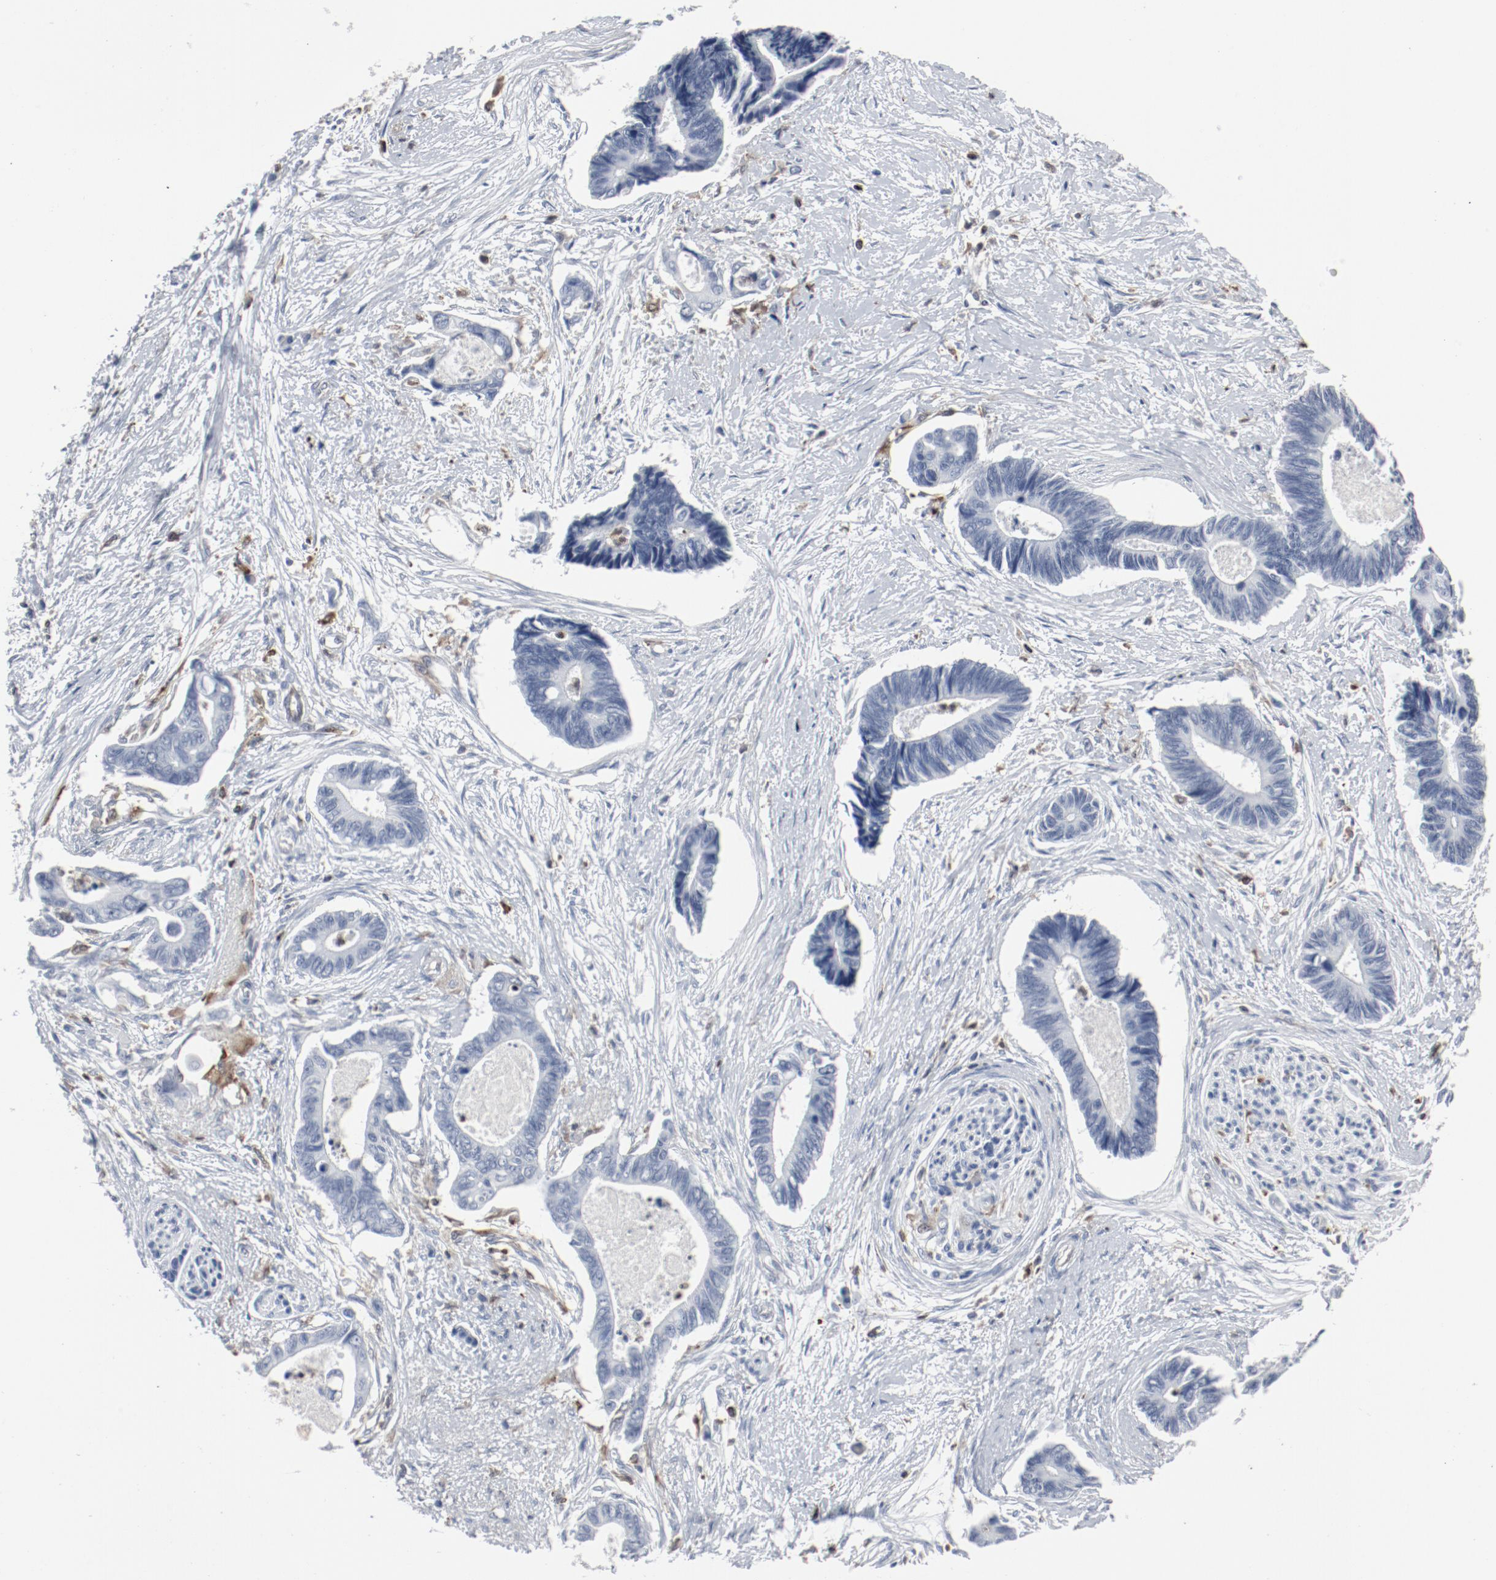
{"staining": {"intensity": "negative", "quantity": "none", "location": "none"}, "tissue": "pancreatic cancer", "cell_type": "Tumor cells", "image_type": "cancer", "snomed": [{"axis": "morphology", "description": "Adenocarcinoma, NOS"}, {"axis": "topography", "description": "Pancreas"}], "caption": "A micrograph of pancreatic cancer stained for a protein exhibits no brown staining in tumor cells. The staining is performed using DAB brown chromogen with nuclei counter-stained in using hematoxylin.", "gene": "LCP2", "patient": {"sex": "female", "age": 70}}